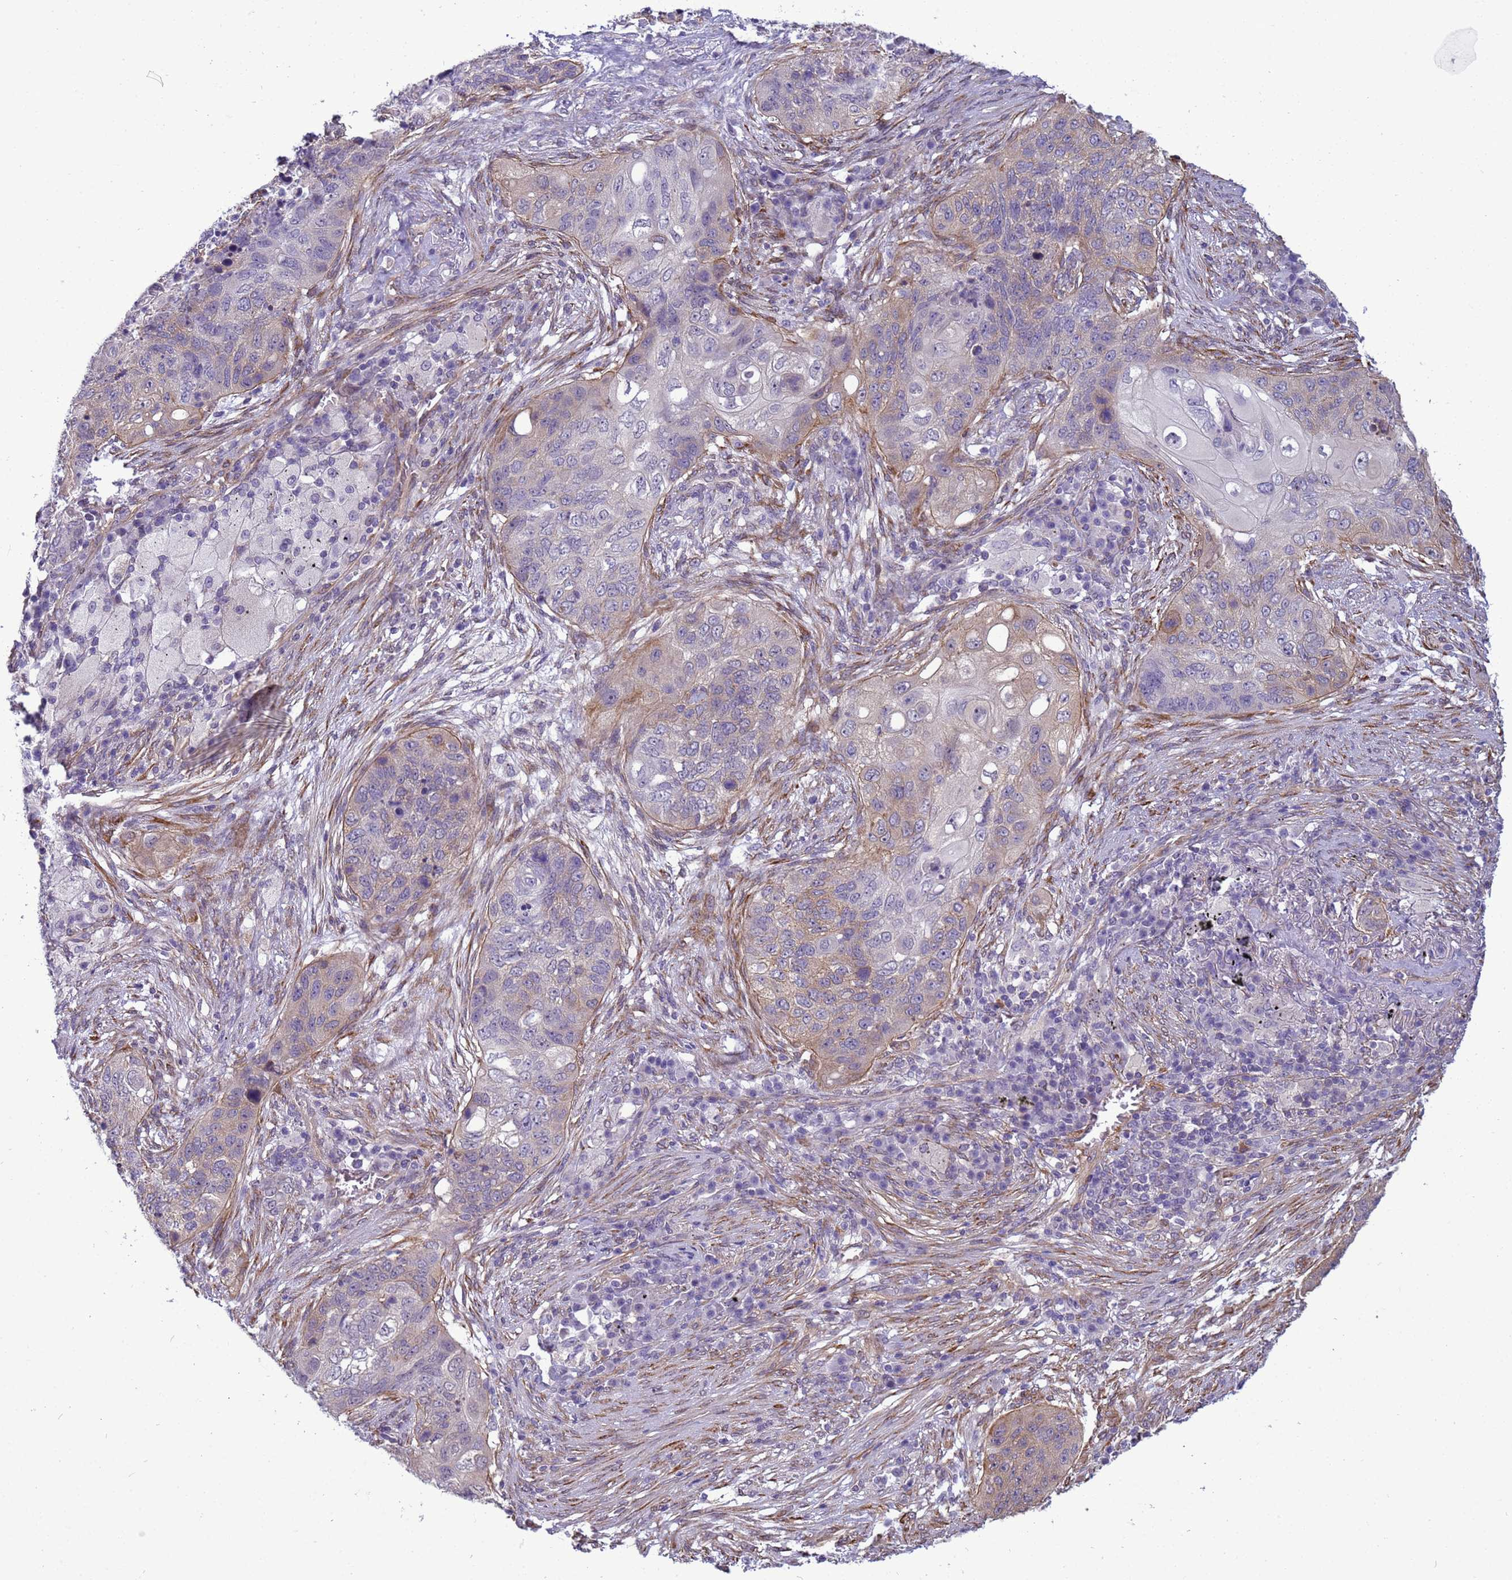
{"staining": {"intensity": "weak", "quantity": "<25%", "location": "cytoplasmic/membranous"}, "tissue": "lung cancer", "cell_type": "Tumor cells", "image_type": "cancer", "snomed": [{"axis": "morphology", "description": "Squamous cell carcinoma, NOS"}, {"axis": "topography", "description": "Lung"}], "caption": "An image of human lung cancer (squamous cell carcinoma) is negative for staining in tumor cells. (DAB immunohistochemistry (IHC), high magnification).", "gene": "ITGB4", "patient": {"sex": "female", "age": 63}}